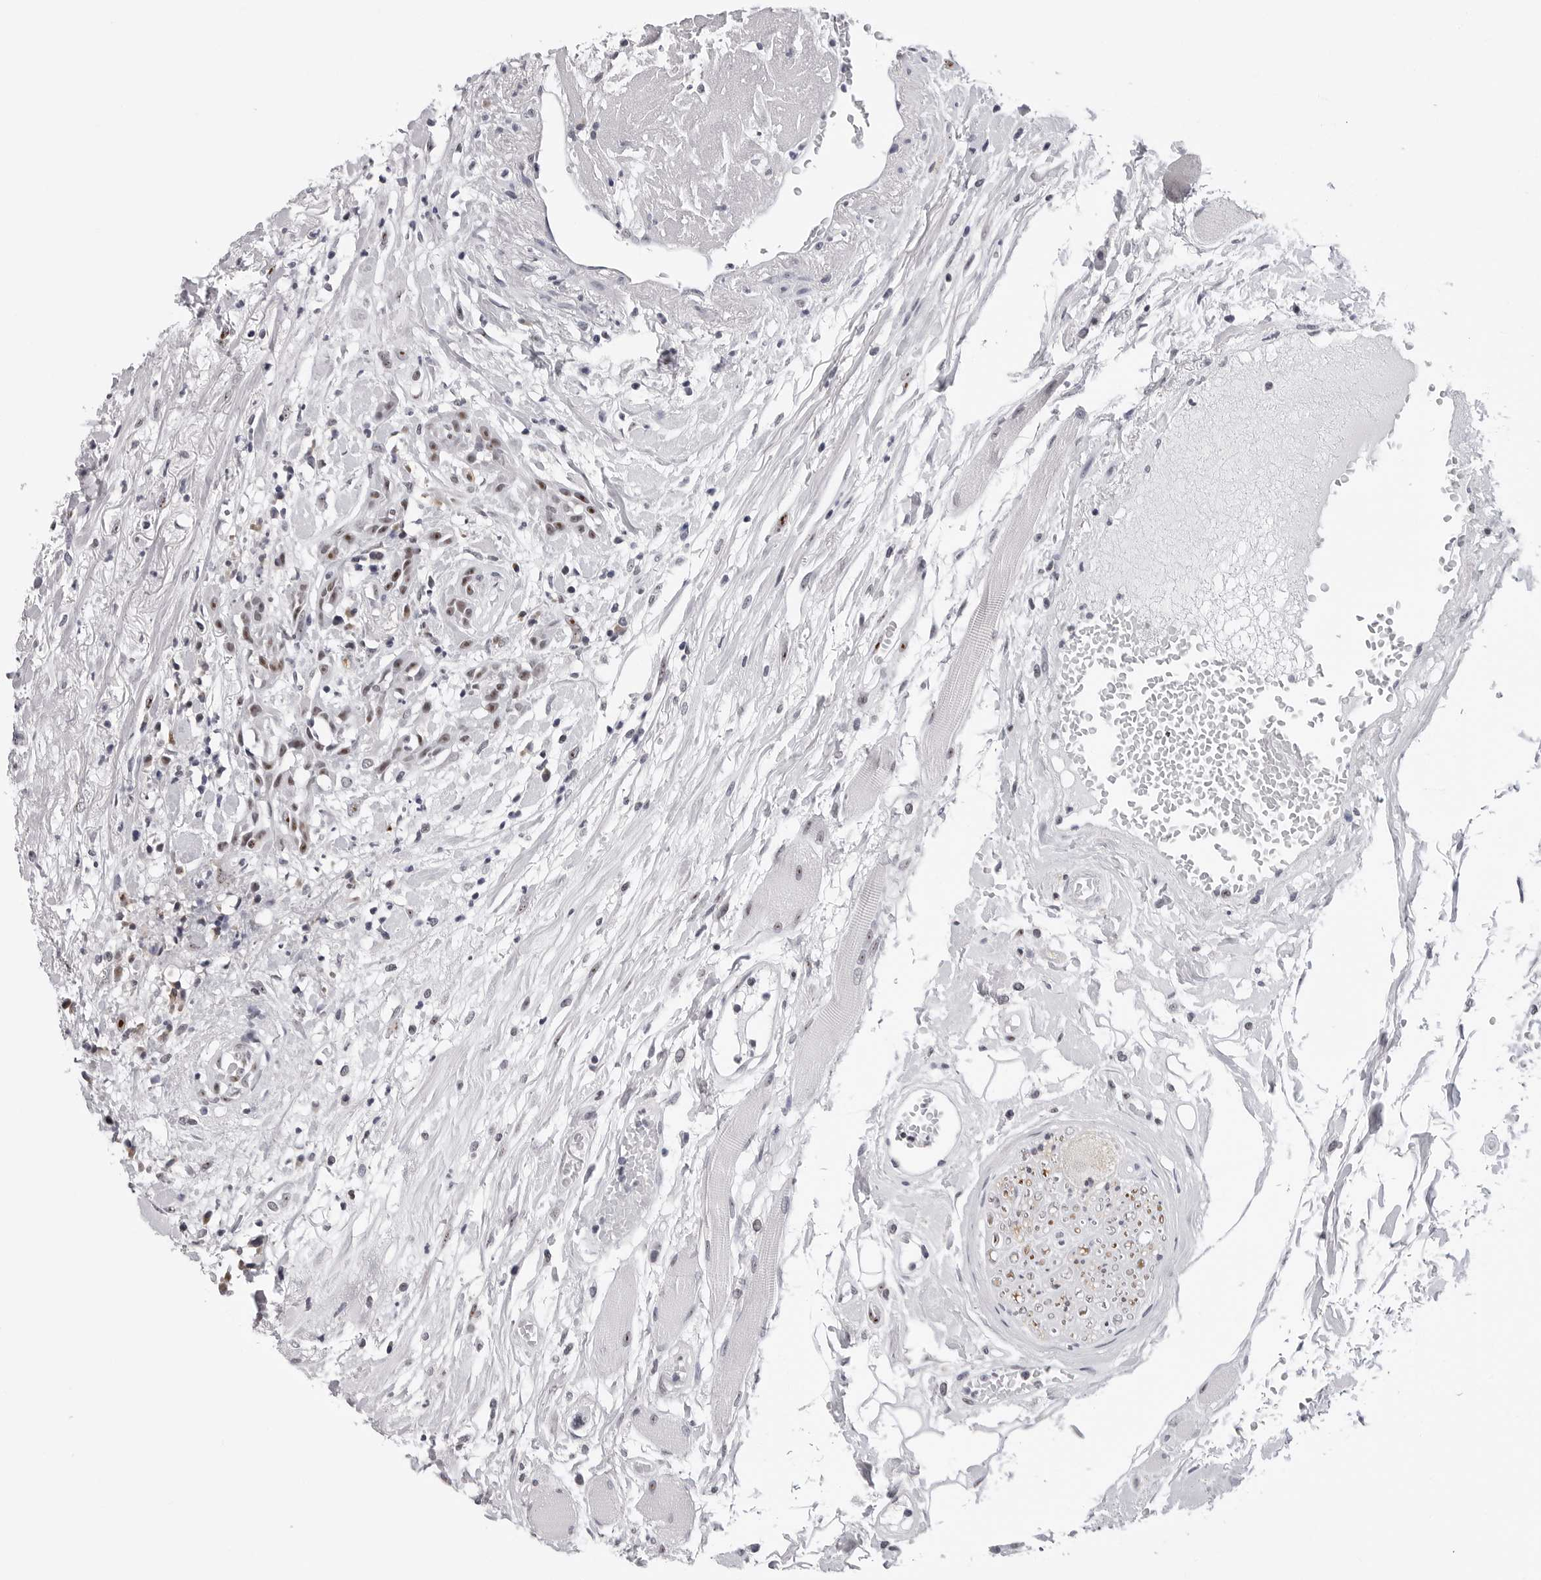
{"staining": {"intensity": "strong", "quantity": ">75%", "location": "nuclear"}, "tissue": "head and neck cancer", "cell_type": "Tumor cells", "image_type": "cancer", "snomed": [{"axis": "morphology", "description": "Normal tissue, NOS"}, {"axis": "morphology", "description": "Squamous cell carcinoma, NOS"}, {"axis": "topography", "description": "Cartilage tissue"}, {"axis": "topography", "description": "Head-Neck"}], "caption": "Tumor cells demonstrate high levels of strong nuclear expression in about >75% of cells in human squamous cell carcinoma (head and neck).", "gene": "GNL2", "patient": {"sex": "male", "age": 62}}